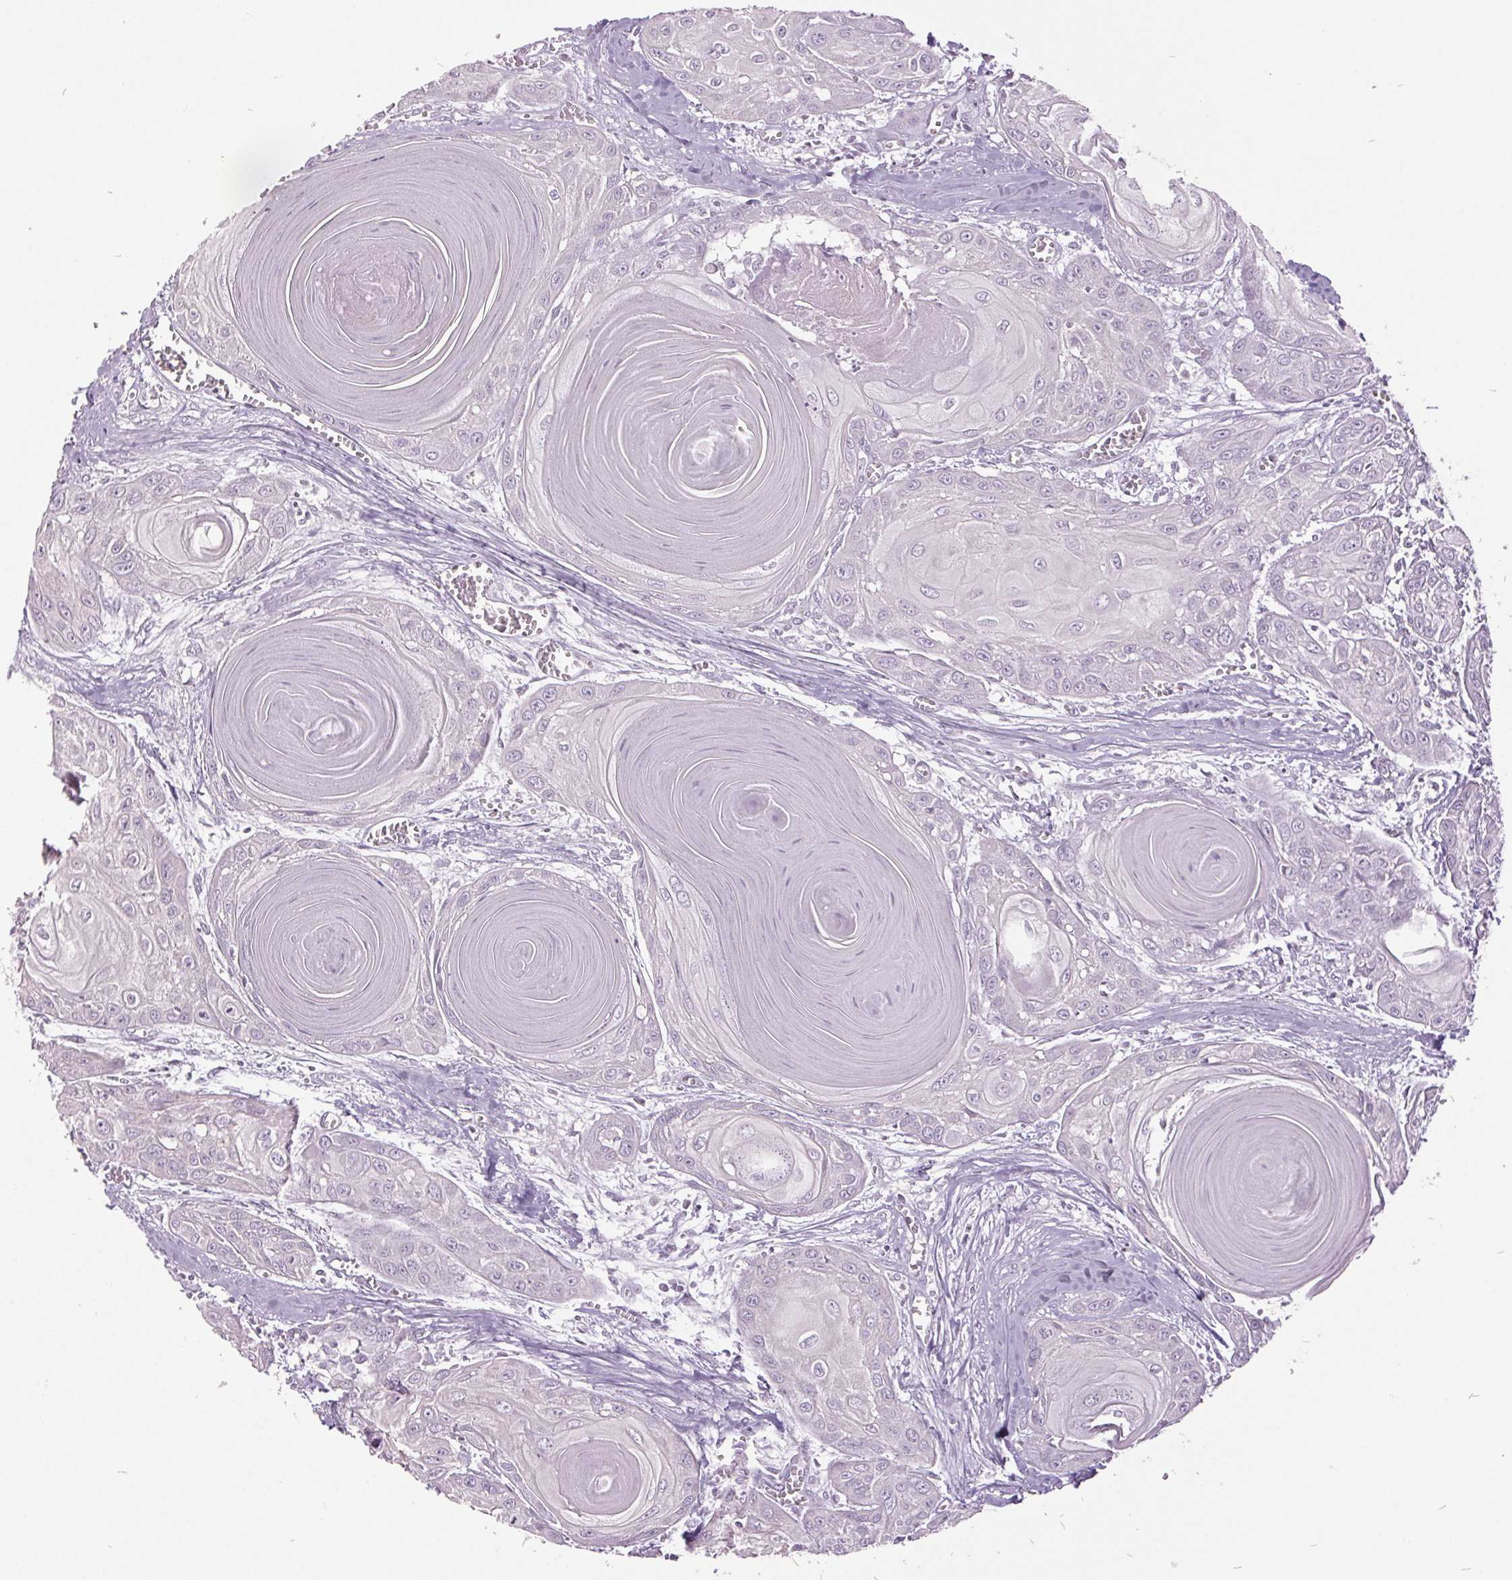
{"staining": {"intensity": "negative", "quantity": "none", "location": "none"}, "tissue": "head and neck cancer", "cell_type": "Tumor cells", "image_type": "cancer", "snomed": [{"axis": "morphology", "description": "Squamous cell carcinoma, NOS"}, {"axis": "topography", "description": "Oral tissue"}, {"axis": "topography", "description": "Head-Neck"}], "caption": "Histopathology image shows no protein expression in tumor cells of head and neck cancer tissue. Nuclei are stained in blue.", "gene": "C2orf16", "patient": {"sex": "male", "age": 71}}